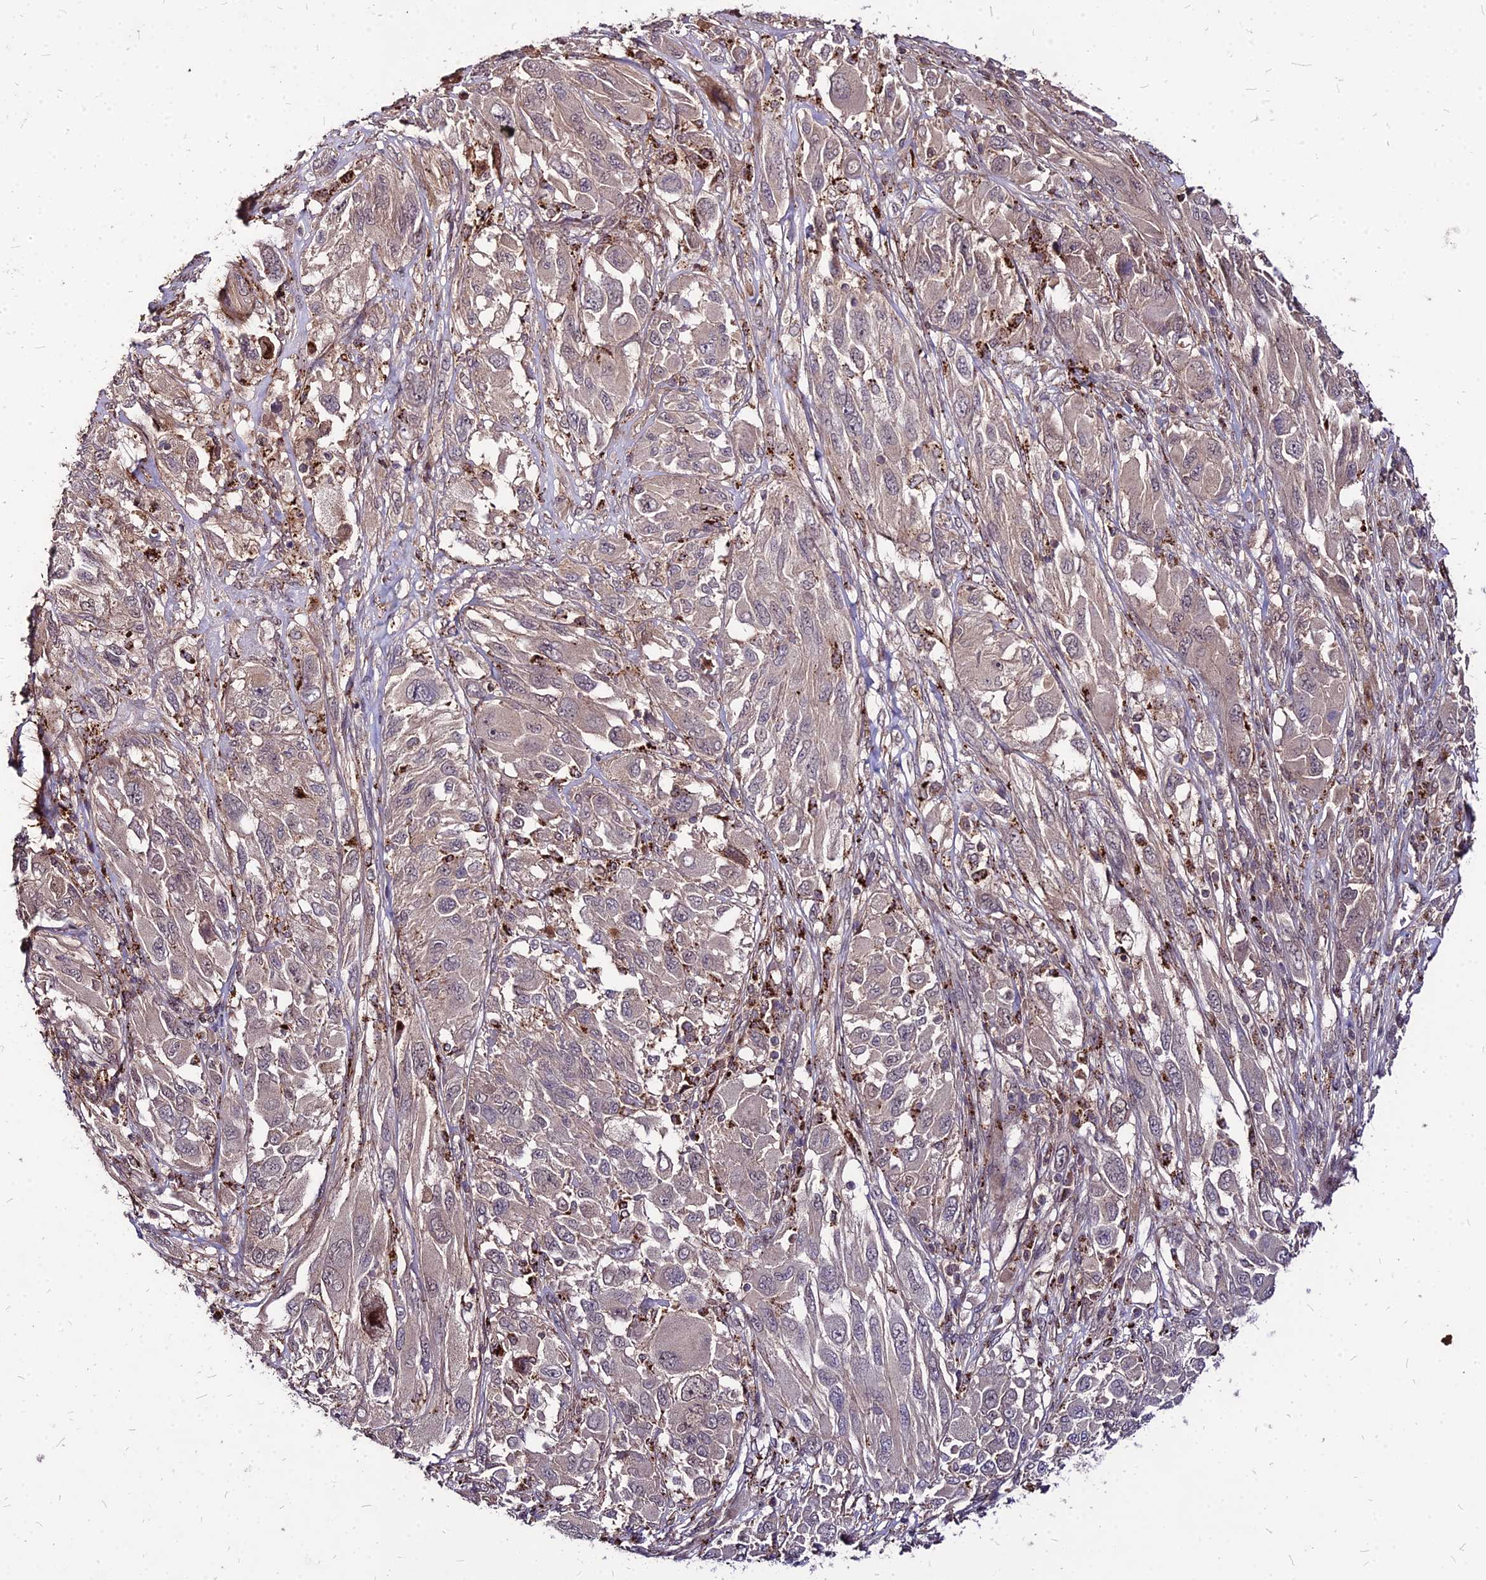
{"staining": {"intensity": "weak", "quantity": "<25%", "location": "cytoplasmic/membranous"}, "tissue": "melanoma", "cell_type": "Tumor cells", "image_type": "cancer", "snomed": [{"axis": "morphology", "description": "Malignant melanoma, NOS"}, {"axis": "topography", "description": "Skin"}], "caption": "Human melanoma stained for a protein using IHC demonstrates no expression in tumor cells.", "gene": "APBA3", "patient": {"sex": "female", "age": 91}}